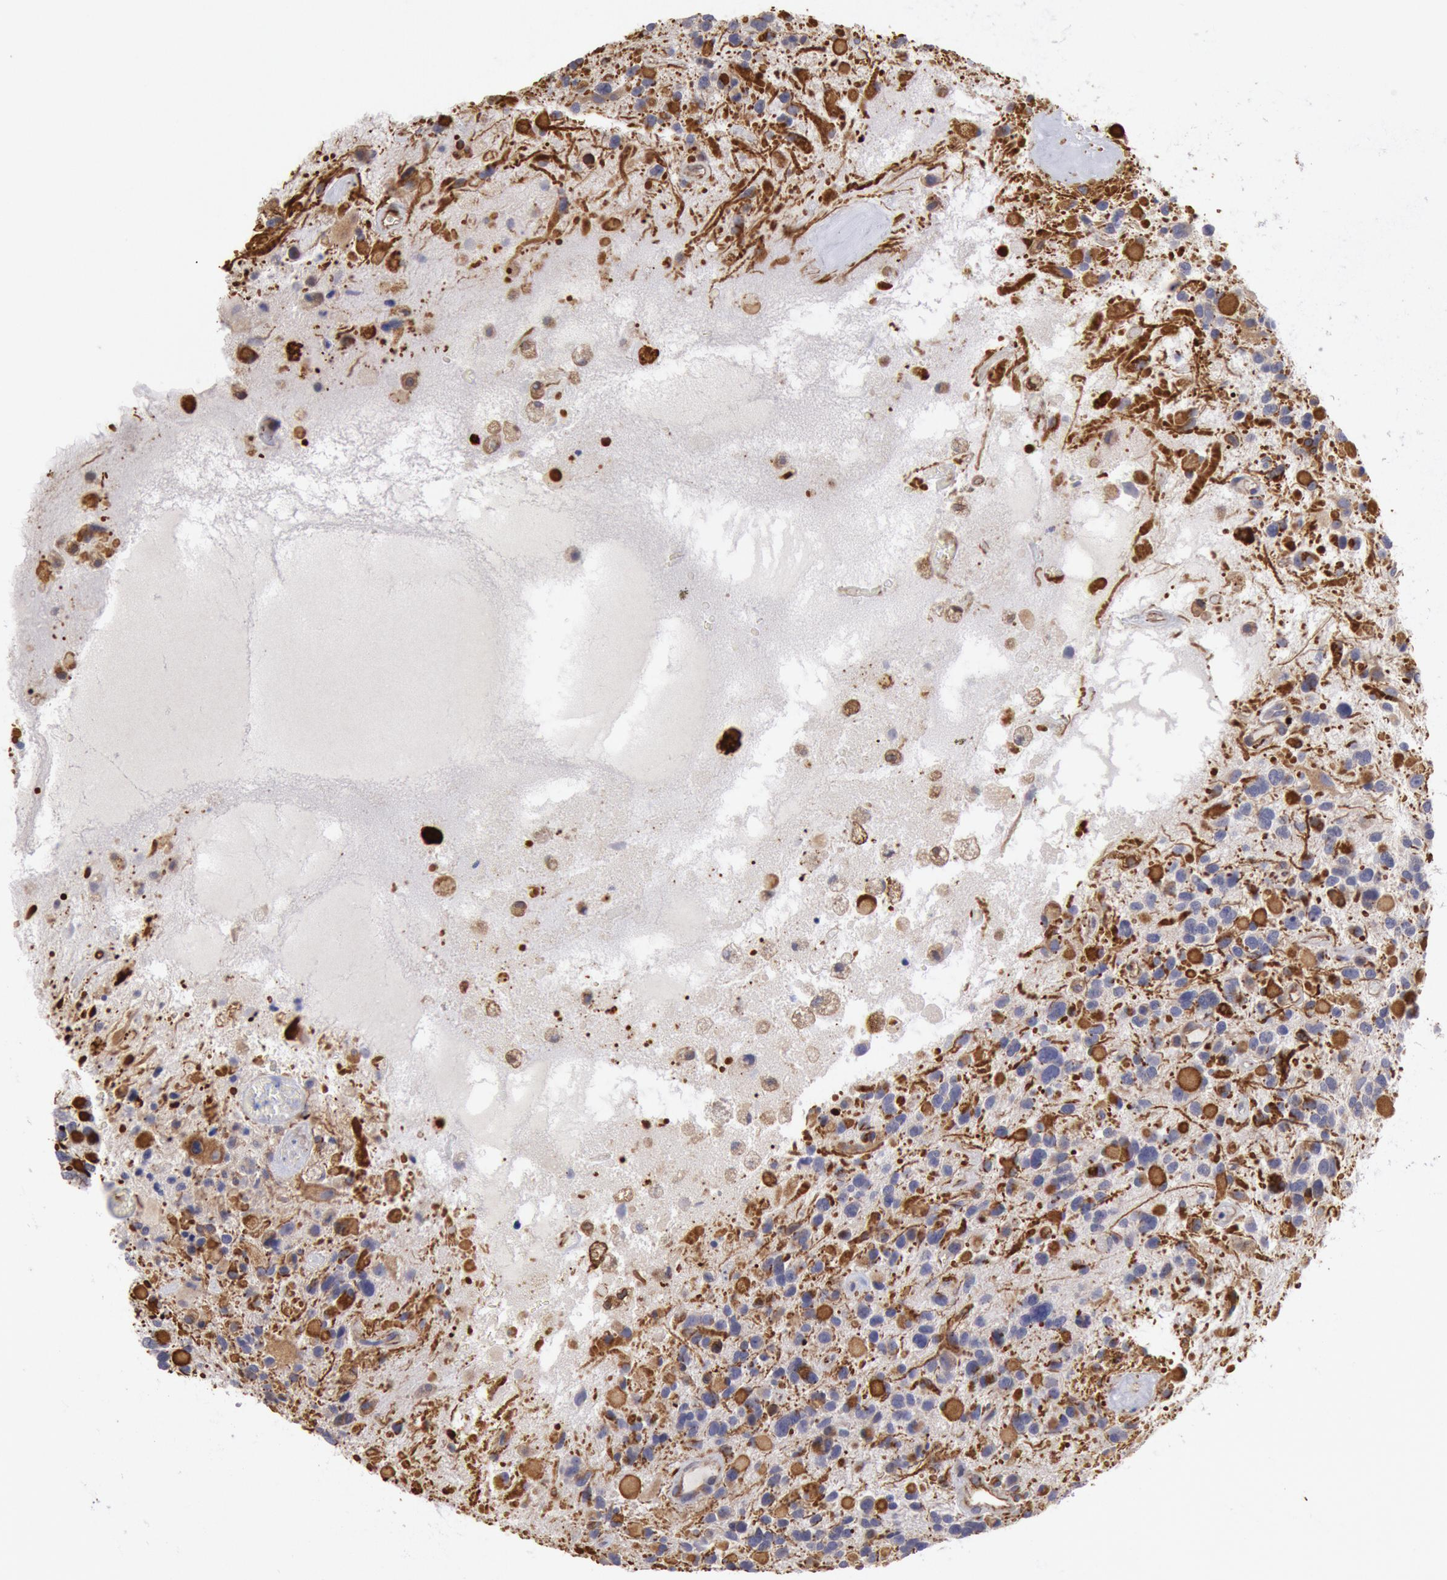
{"staining": {"intensity": "moderate", "quantity": "25%-75%", "location": "cytoplasmic/membranous"}, "tissue": "glioma", "cell_type": "Tumor cells", "image_type": "cancer", "snomed": [{"axis": "morphology", "description": "Glioma, malignant, High grade"}, {"axis": "topography", "description": "Brain"}], "caption": "Immunohistochemical staining of human glioma shows medium levels of moderate cytoplasmic/membranous positivity in about 25%-75% of tumor cells.", "gene": "RNF139", "patient": {"sex": "female", "age": 37}}